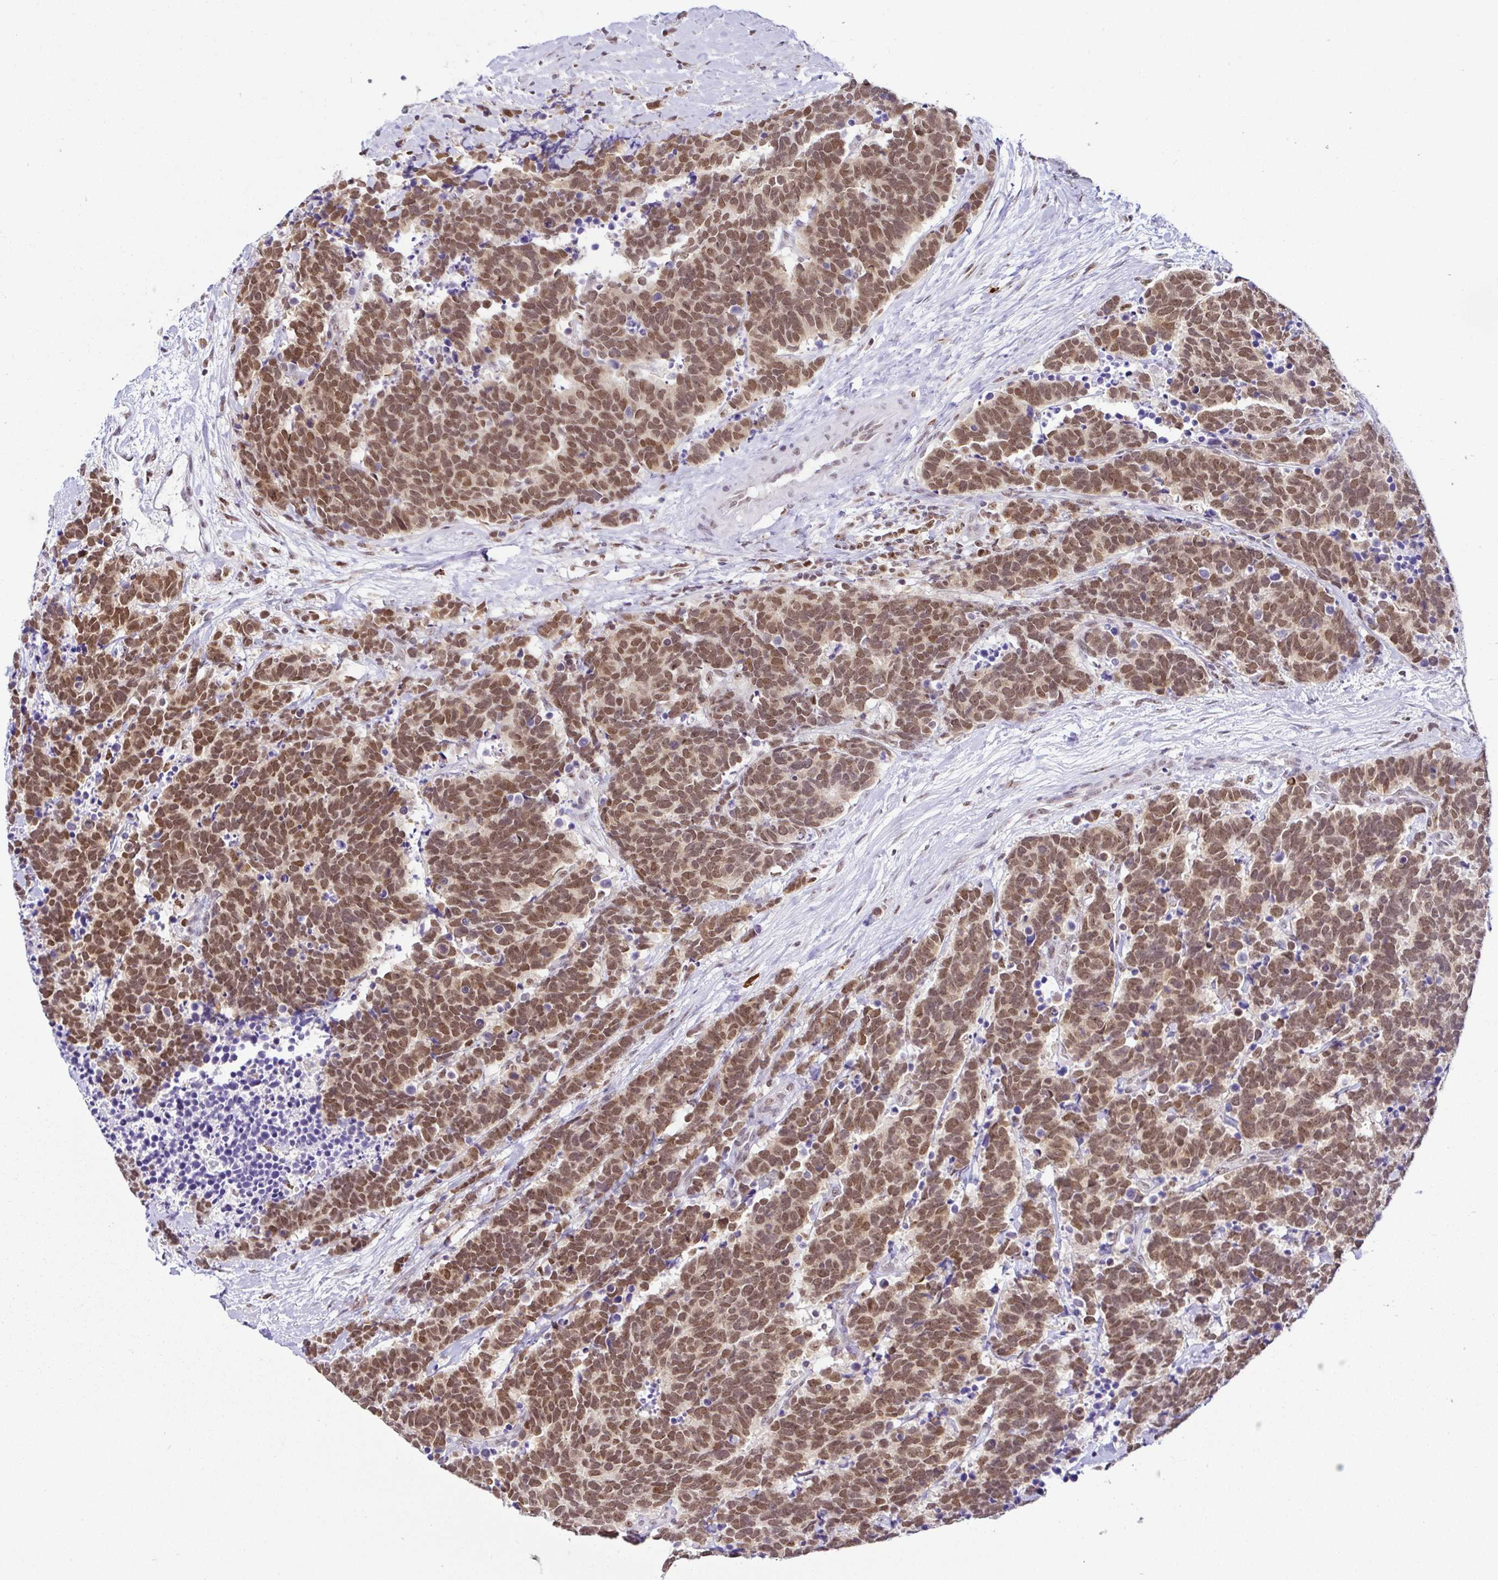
{"staining": {"intensity": "moderate", "quantity": ">75%", "location": "nuclear"}, "tissue": "carcinoid", "cell_type": "Tumor cells", "image_type": "cancer", "snomed": [{"axis": "morphology", "description": "Carcinoma, NOS"}, {"axis": "morphology", "description": "Carcinoid, malignant, NOS"}, {"axis": "topography", "description": "Prostate"}], "caption": "A brown stain shows moderate nuclear positivity of a protein in carcinoid (malignant) tumor cells.", "gene": "PTPN2", "patient": {"sex": "male", "age": 57}}